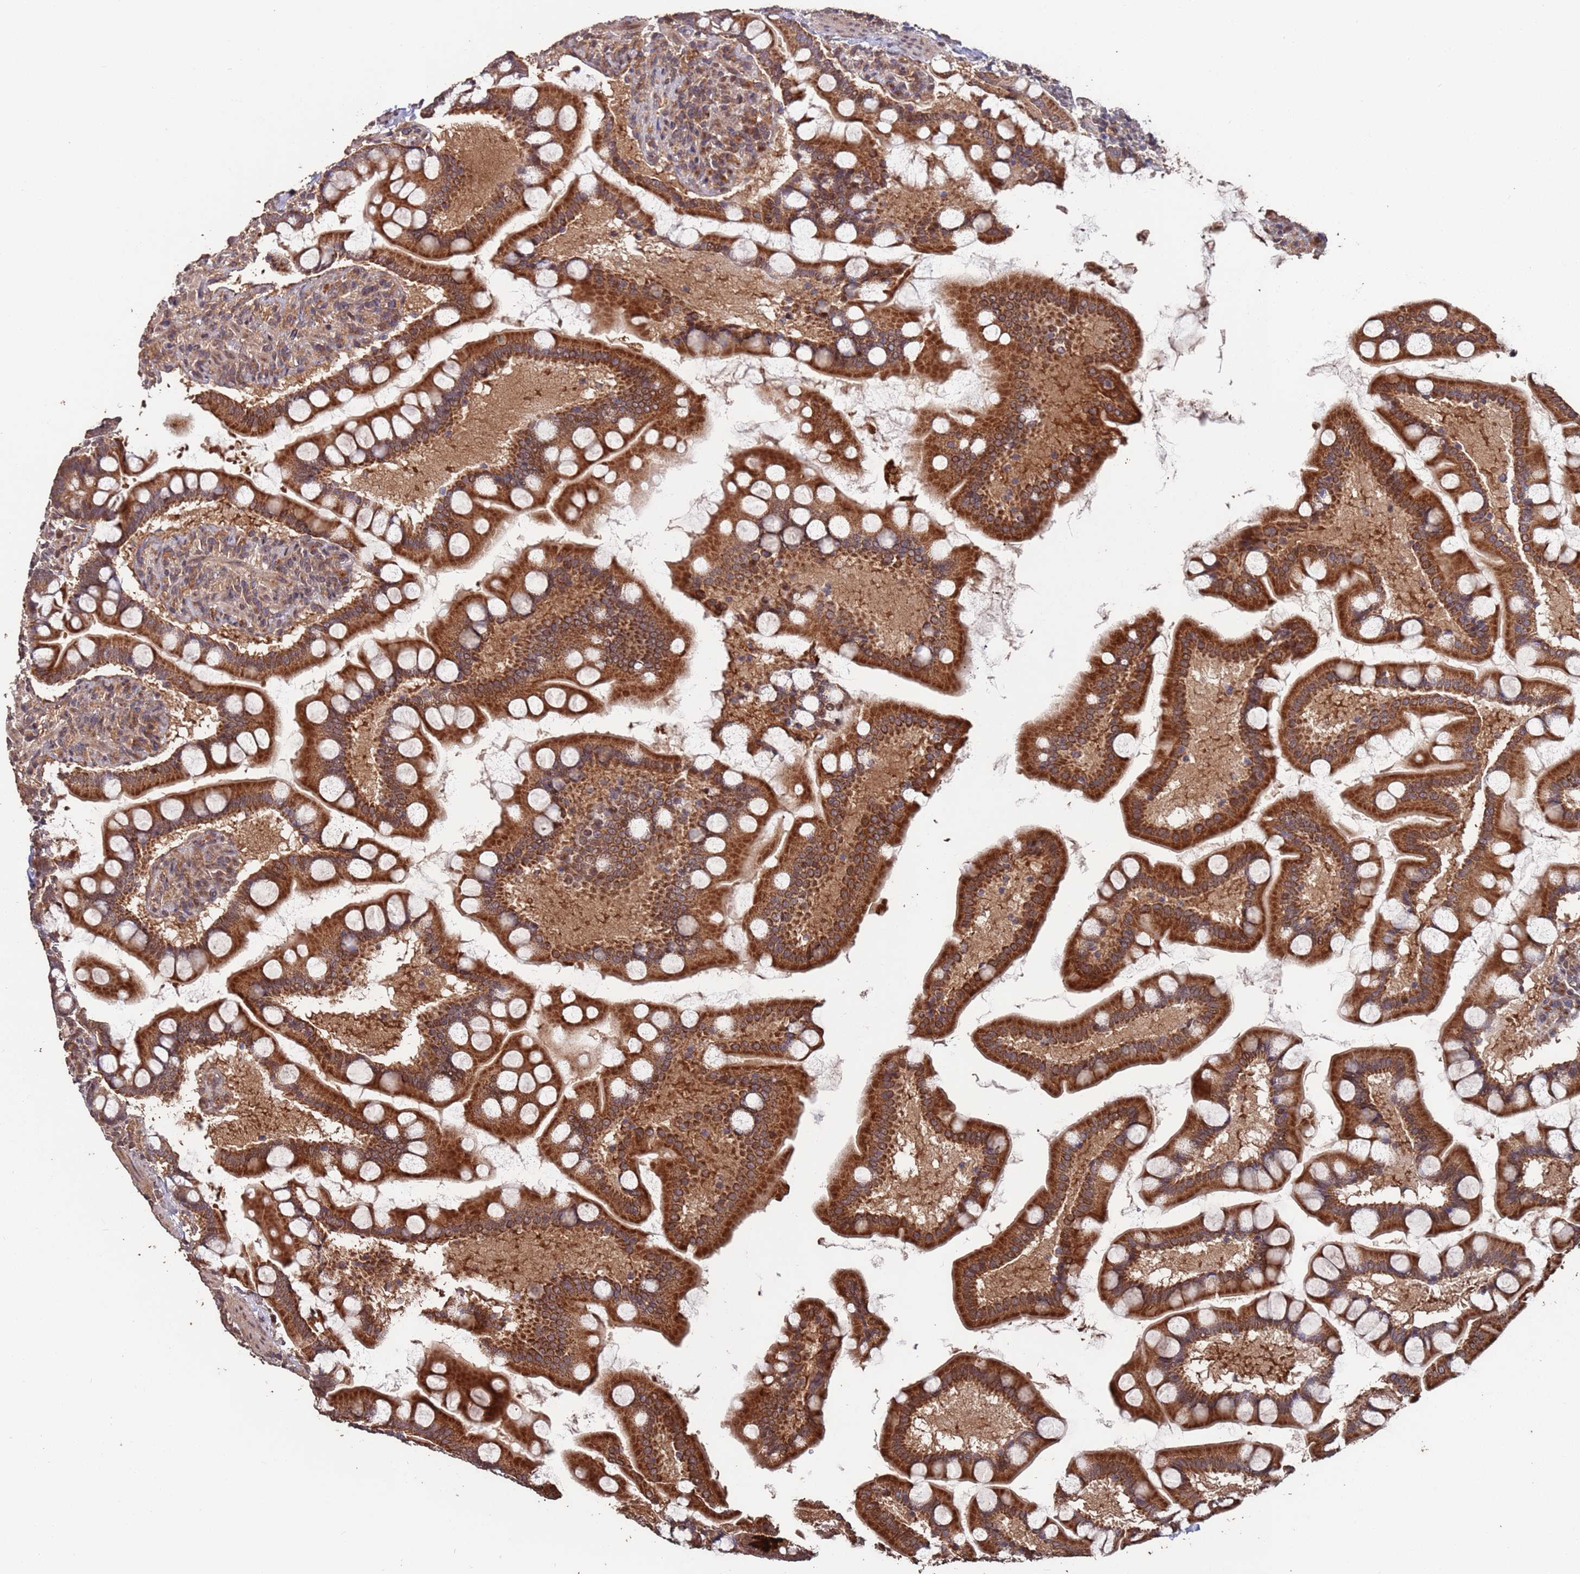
{"staining": {"intensity": "strong", "quantity": ">75%", "location": "cytoplasmic/membranous"}, "tissue": "small intestine", "cell_type": "Glandular cells", "image_type": "normal", "snomed": [{"axis": "morphology", "description": "Normal tissue, NOS"}, {"axis": "topography", "description": "Small intestine"}], "caption": "DAB (3,3'-diaminobenzidine) immunohistochemical staining of unremarkable human small intestine shows strong cytoplasmic/membranous protein expression in approximately >75% of glandular cells.", "gene": "PRR7", "patient": {"sex": "male", "age": 41}}